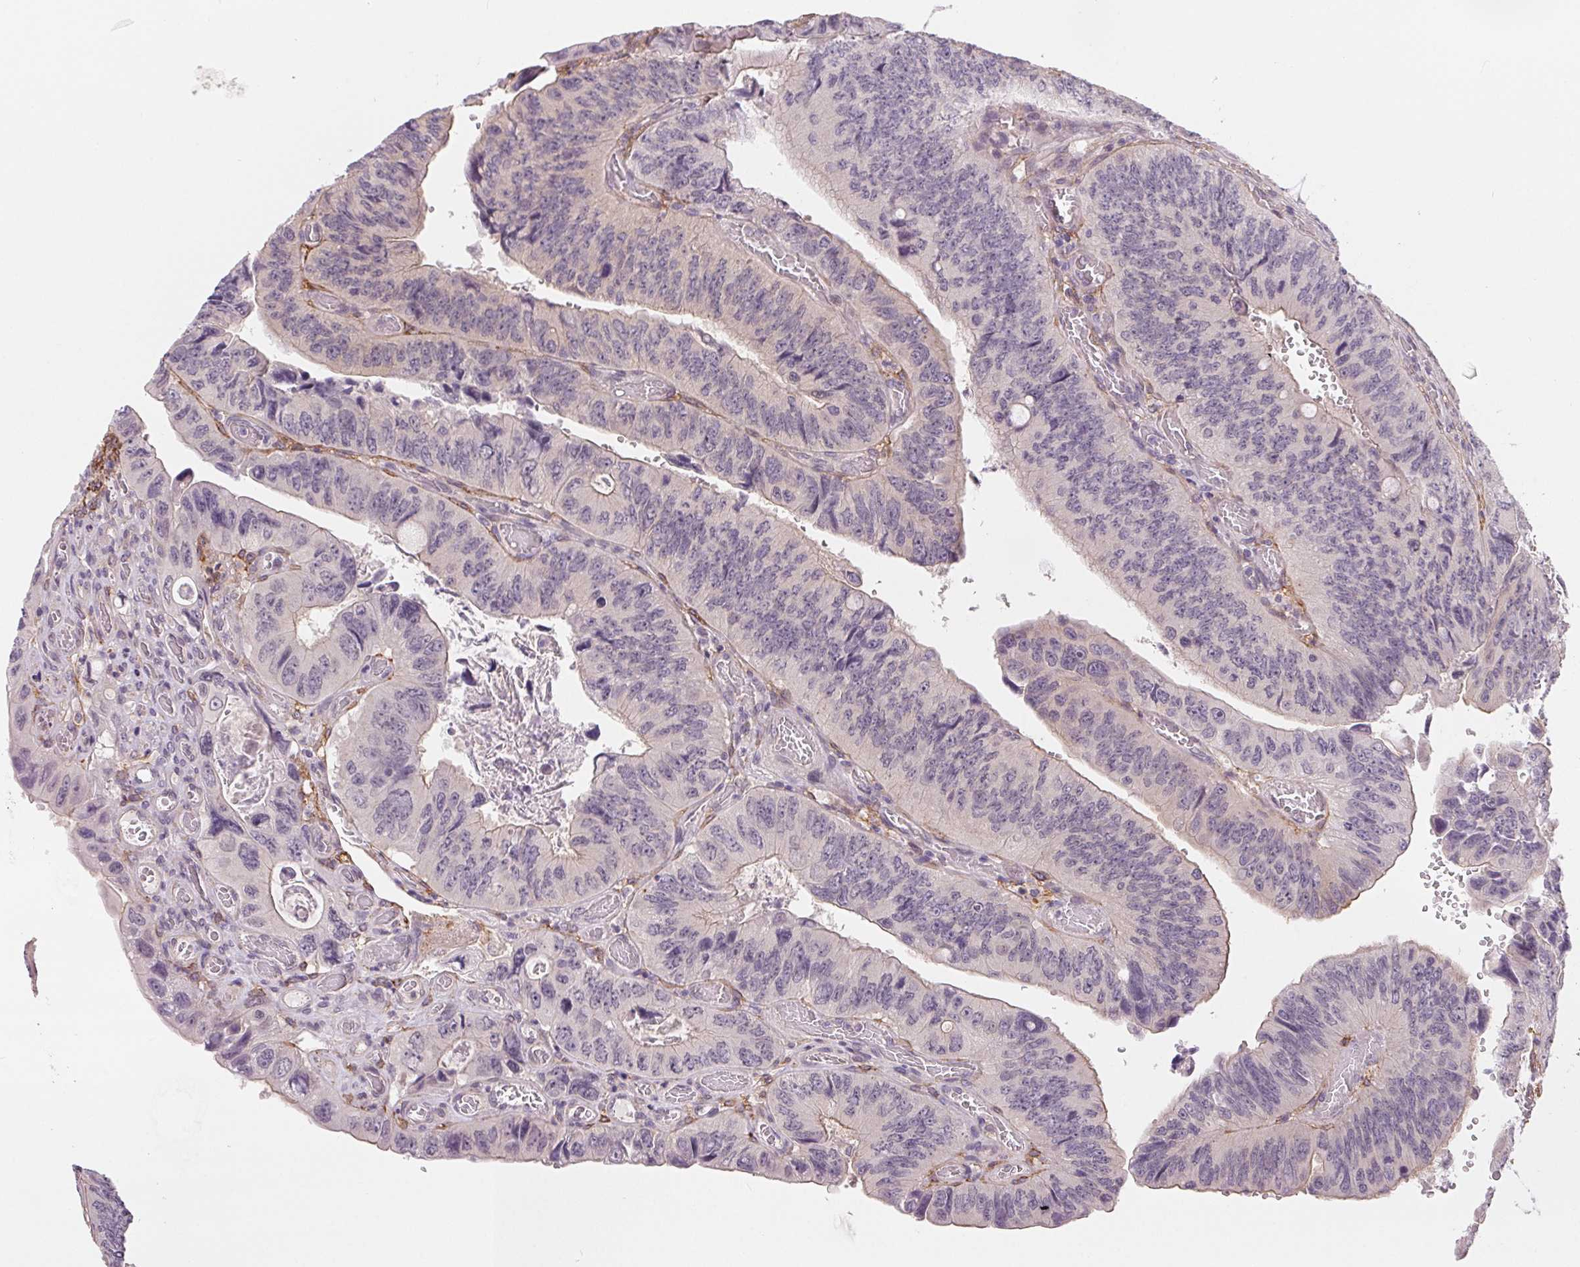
{"staining": {"intensity": "negative", "quantity": "none", "location": "none"}, "tissue": "colorectal cancer", "cell_type": "Tumor cells", "image_type": "cancer", "snomed": [{"axis": "morphology", "description": "Adenocarcinoma, NOS"}, {"axis": "topography", "description": "Colon"}], "caption": "Colorectal adenocarcinoma was stained to show a protein in brown. There is no significant positivity in tumor cells. The staining is performed using DAB brown chromogen with nuclei counter-stained in using hematoxylin.", "gene": "CFC1", "patient": {"sex": "female", "age": 84}}